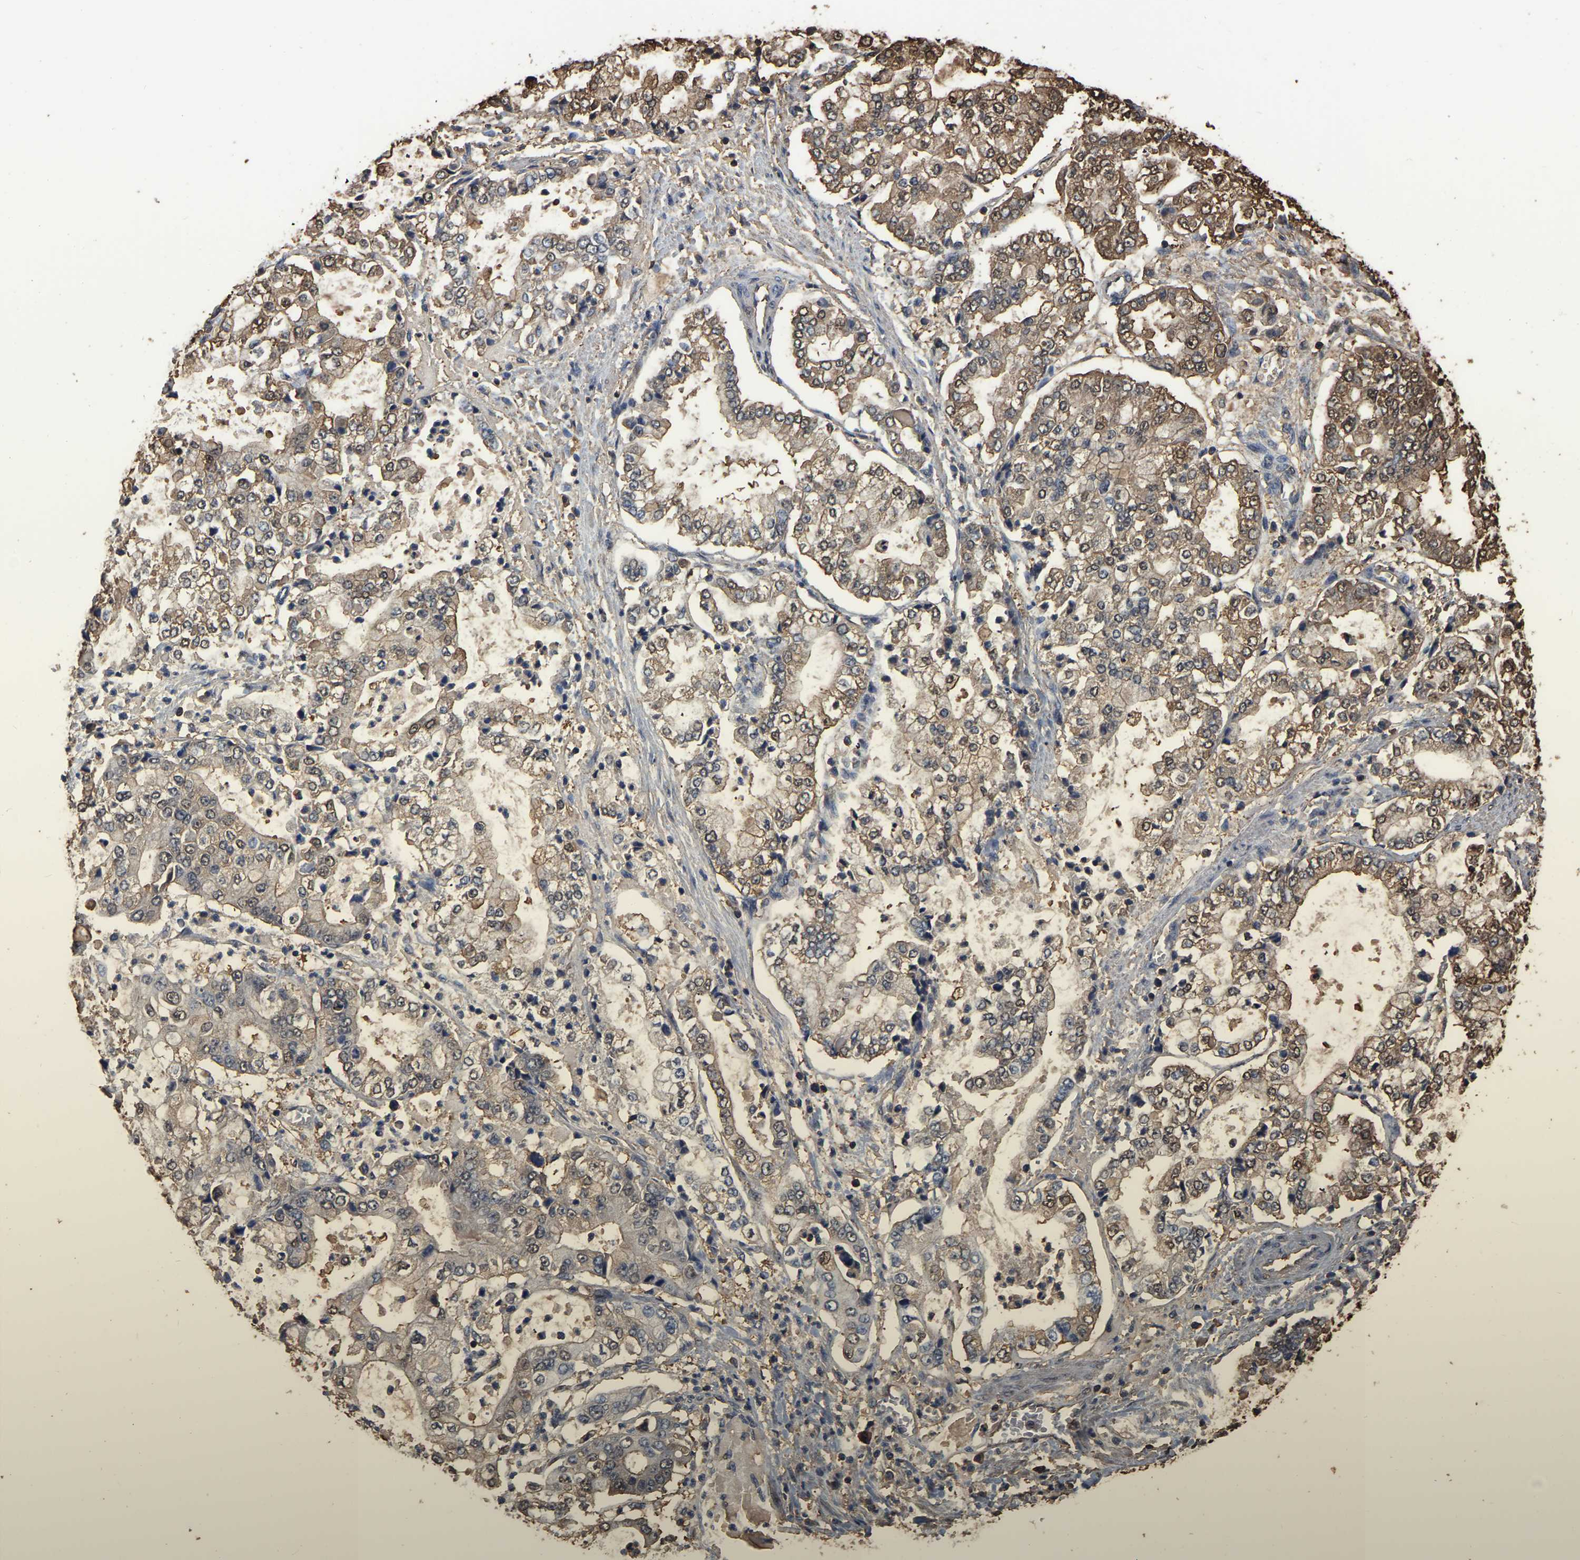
{"staining": {"intensity": "moderate", "quantity": ">75%", "location": "cytoplasmic/membranous"}, "tissue": "stomach cancer", "cell_type": "Tumor cells", "image_type": "cancer", "snomed": [{"axis": "morphology", "description": "Adenocarcinoma, NOS"}, {"axis": "topography", "description": "Stomach"}], "caption": "About >75% of tumor cells in human stomach cancer display moderate cytoplasmic/membranous protein expression as visualized by brown immunohistochemical staining.", "gene": "LDHB", "patient": {"sex": "male", "age": 76}}